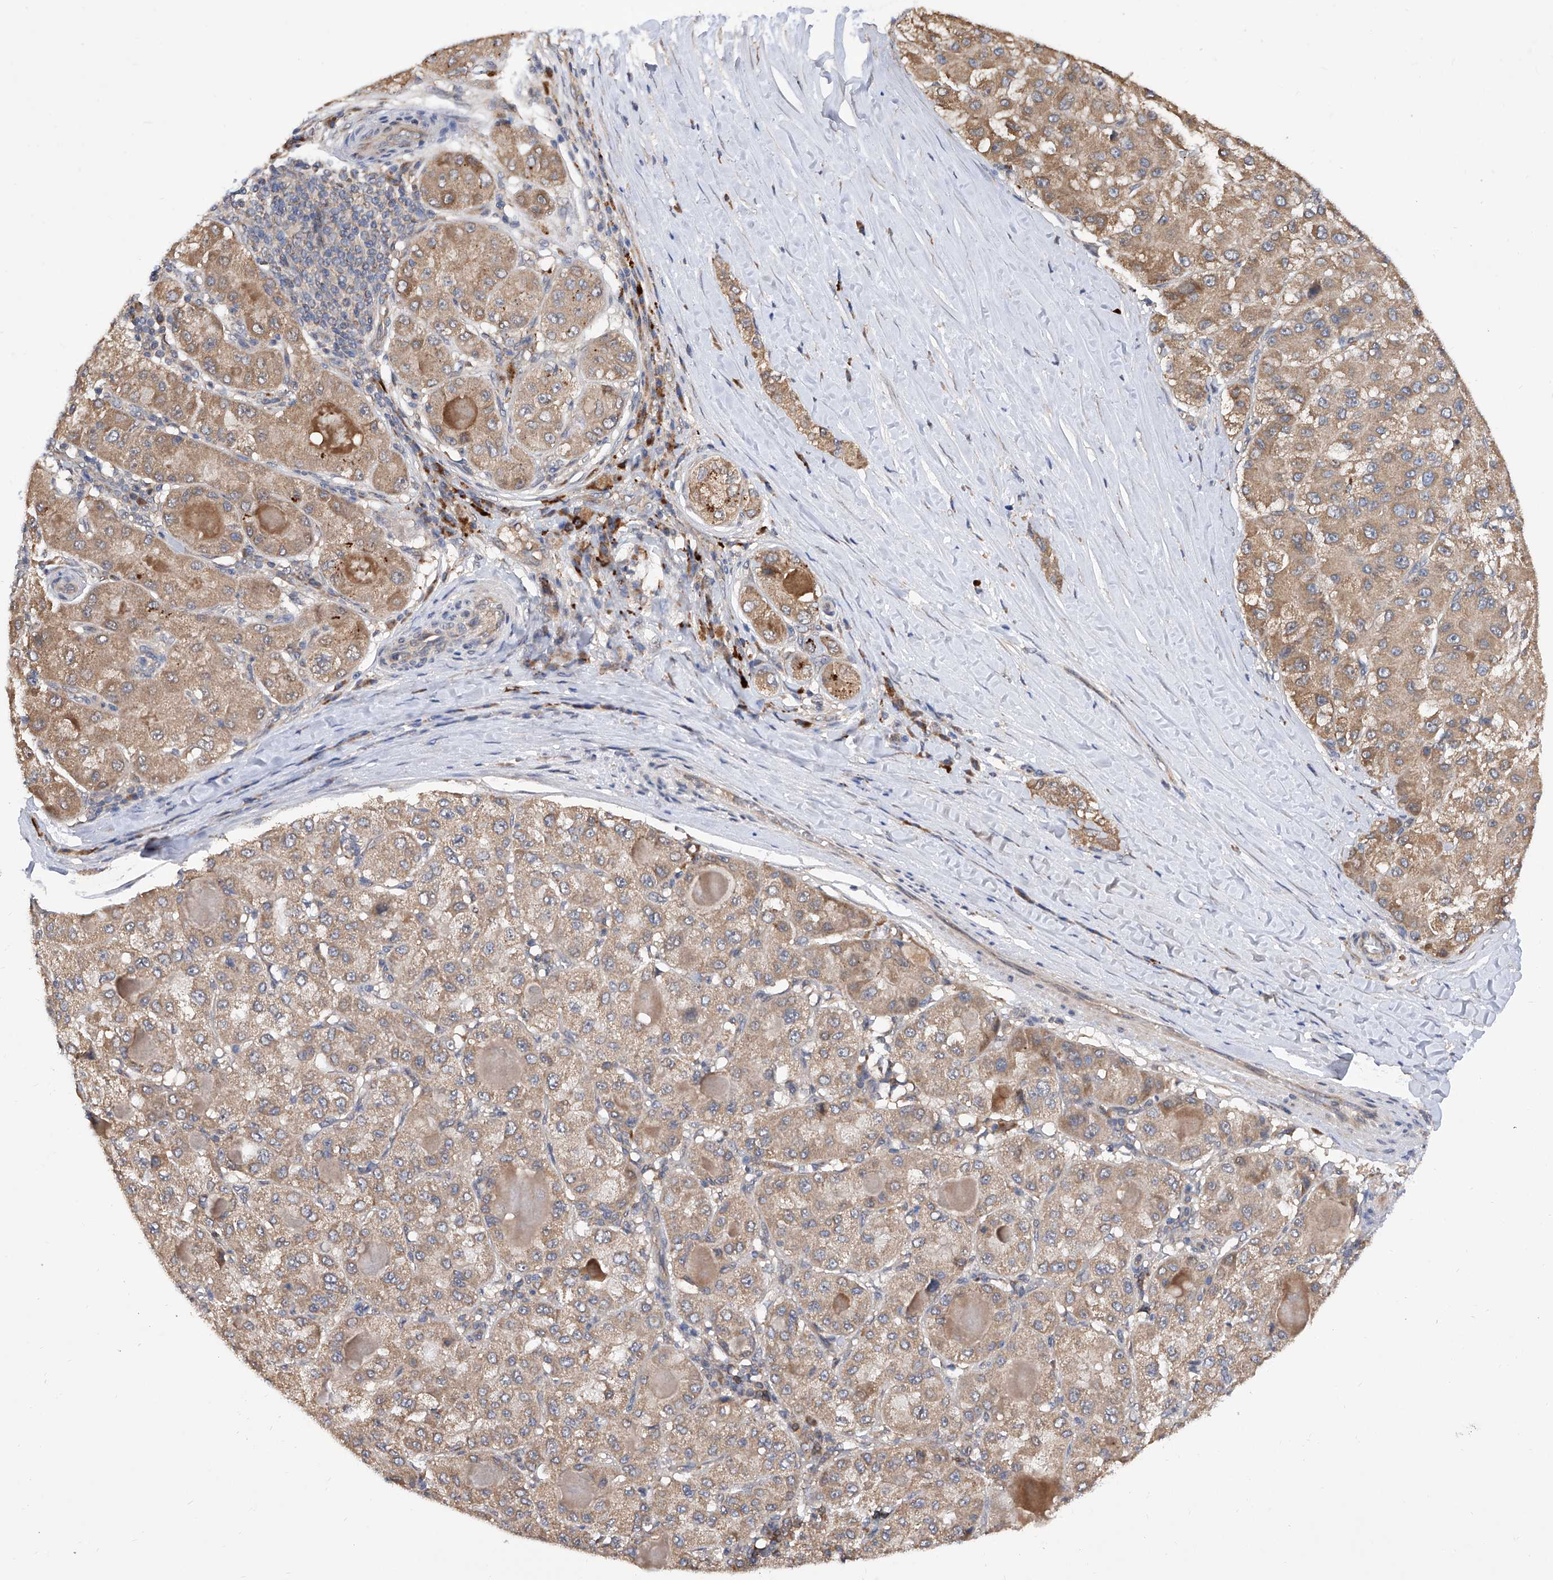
{"staining": {"intensity": "weak", "quantity": ">75%", "location": "cytoplasmic/membranous"}, "tissue": "liver cancer", "cell_type": "Tumor cells", "image_type": "cancer", "snomed": [{"axis": "morphology", "description": "Carcinoma, Hepatocellular, NOS"}, {"axis": "topography", "description": "Liver"}], "caption": "Liver cancer (hepatocellular carcinoma) stained for a protein exhibits weak cytoplasmic/membranous positivity in tumor cells. The protein of interest is stained brown, and the nuclei are stained in blue (DAB (3,3'-diaminobenzidine) IHC with brightfield microscopy, high magnification).", "gene": "USP45", "patient": {"sex": "male", "age": 80}}